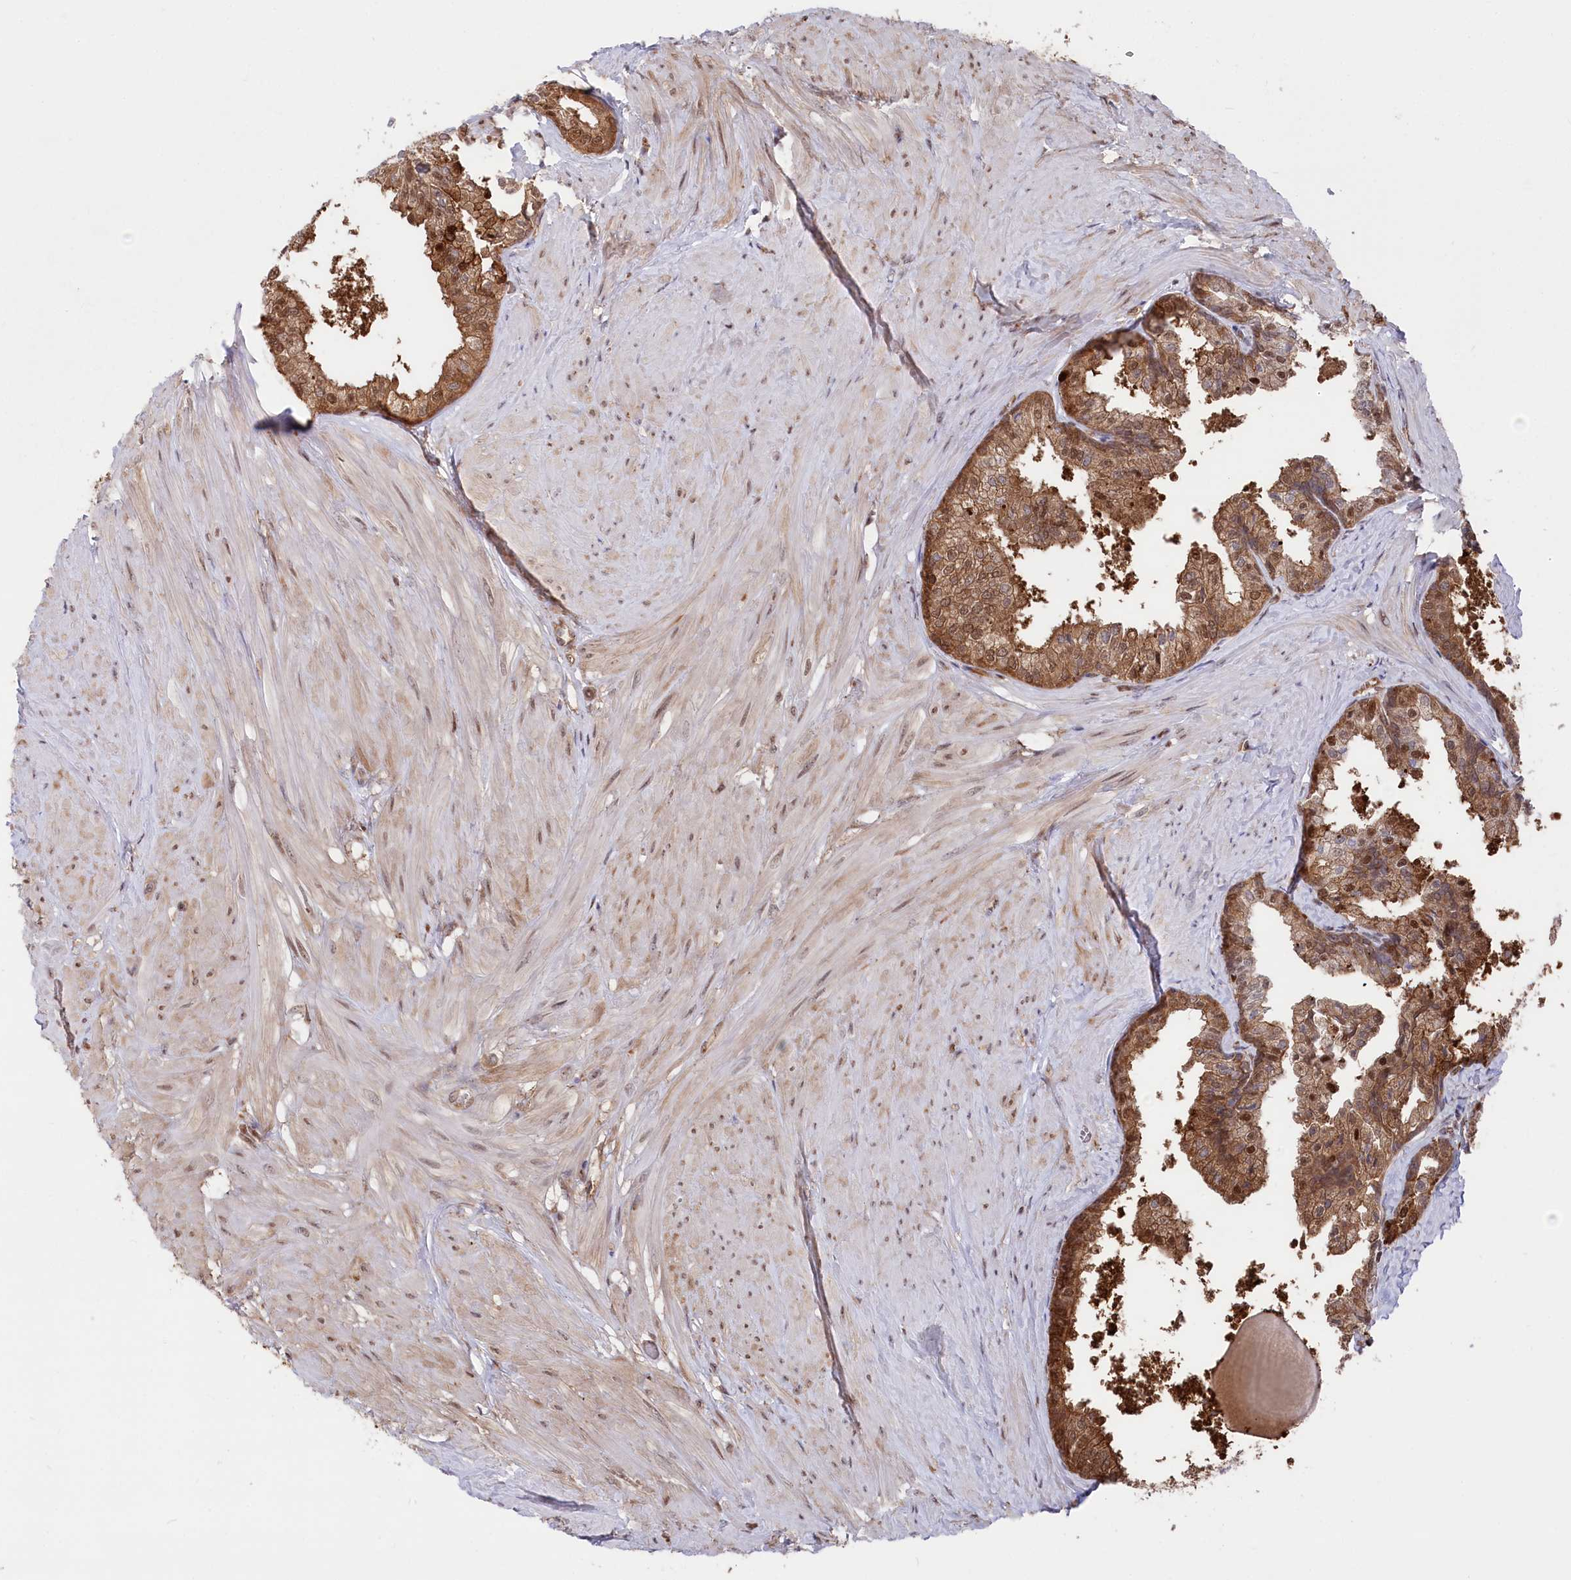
{"staining": {"intensity": "moderate", "quantity": ">75%", "location": "cytoplasmic/membranous,nuclear"}, "tissue": "prostate", "cell_type": "Glandular cells", "image_type": "normal", "snomed": [{"axis": "morphology", "description": "Normal tissue, NOS"}, {"axis": "topography", "description": "Prostate"}], "caption": "Prostate stained with DAB immunohistochemistry reveals medium levels of moderate cytoplasmic/membranous,nuclear positivity in about >75% of glandular cells.", "gene": "PSMA1", "patient": {"sex": "male", "age": 48}}